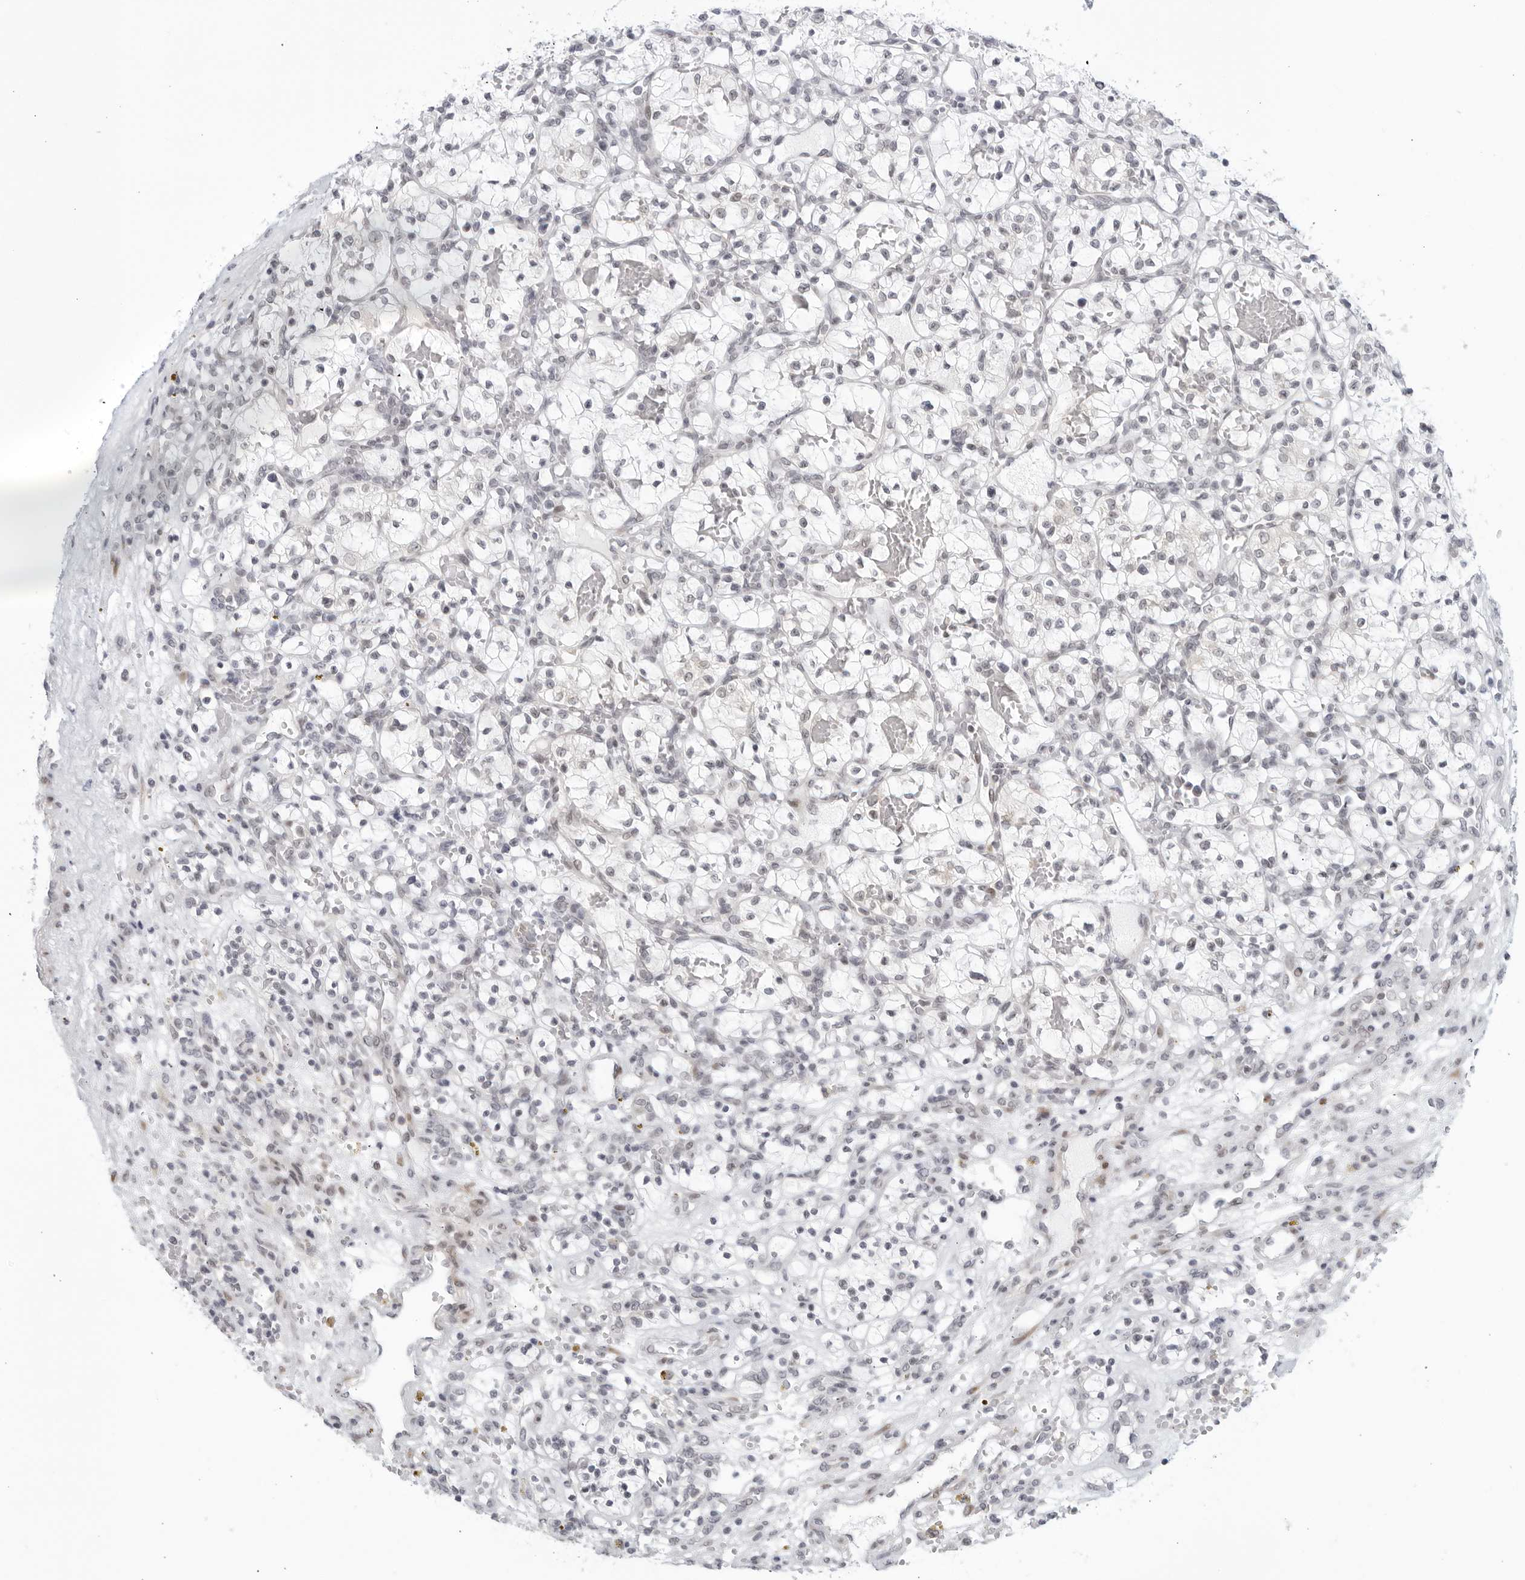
{"staining": {"intensity": "negative", "quantity": "none", "location": "none"}, "tissue": "renal cancer", "cell_type": "Tumor cells", "image_type": "cancer", "snomed": [{"axis": "morphology", "description": "Adenocarcinoma, NOS"}, {"axis": "topography", "description": "Kidney"}], "caption": "A high-resolution histopathology image shows immunohistochemistry staining of renal adenocarcinoma, which demonstrates no significant expression in tumor cells.", "gene": "WDTC1", "patient": {"sex": "female", "age": 57}}